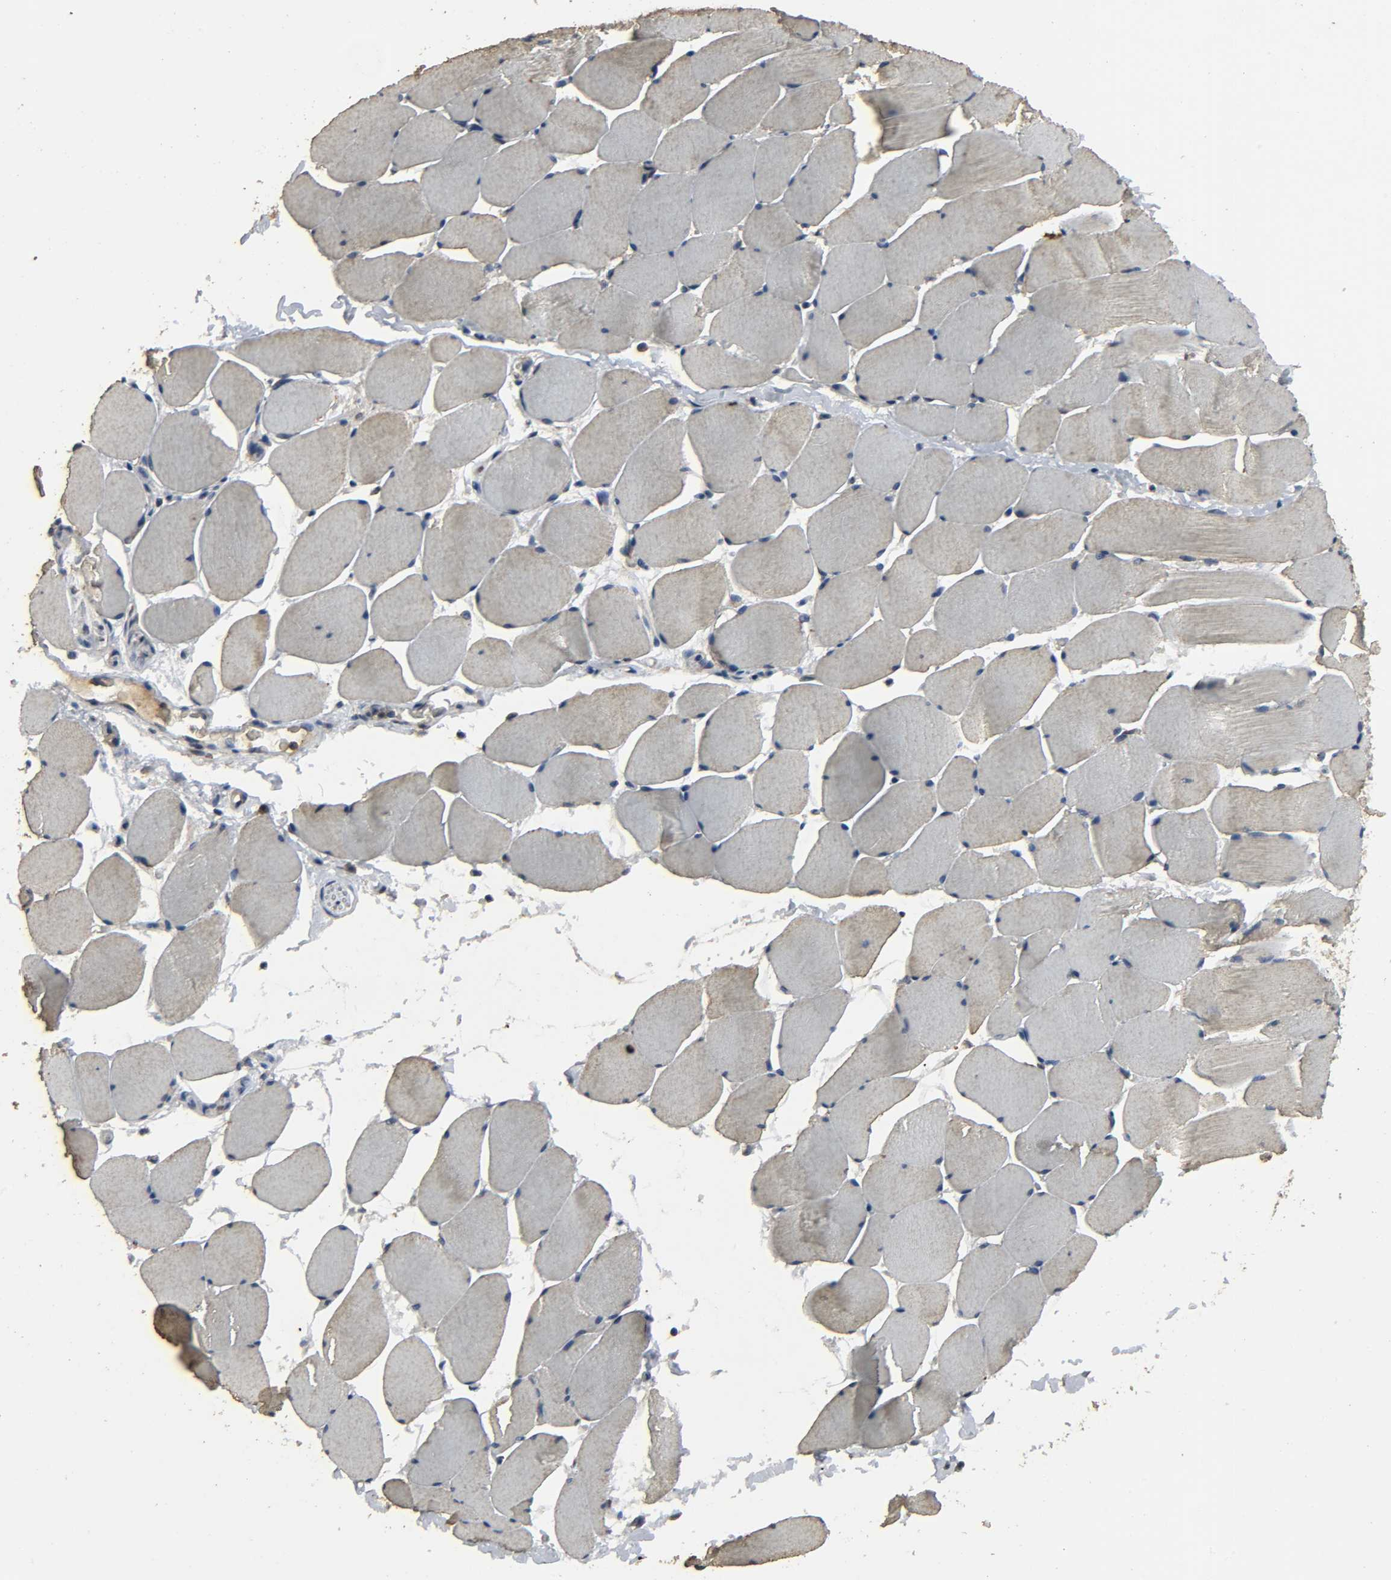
{"staining": {"intensity": "weak", "quantity": ">75%", "location": "cytoplasmic/membranous"}, "tissue": "skeletal muscle", "cell_type": "Myocytes", "image_type": "normal", "snomed": [{"axis": "morphology", "description": "Normal tissue, NOS"}, {"axis": "topography", "description": "Skeletal muscle"}], "caption": "Unremarkable skeletal muscle exhibits weak cytoplasmic/membranous staining in approximately >75% of myocytes.", "gene": "DDX6", "patient": {"sex": "male", "age": 62}}